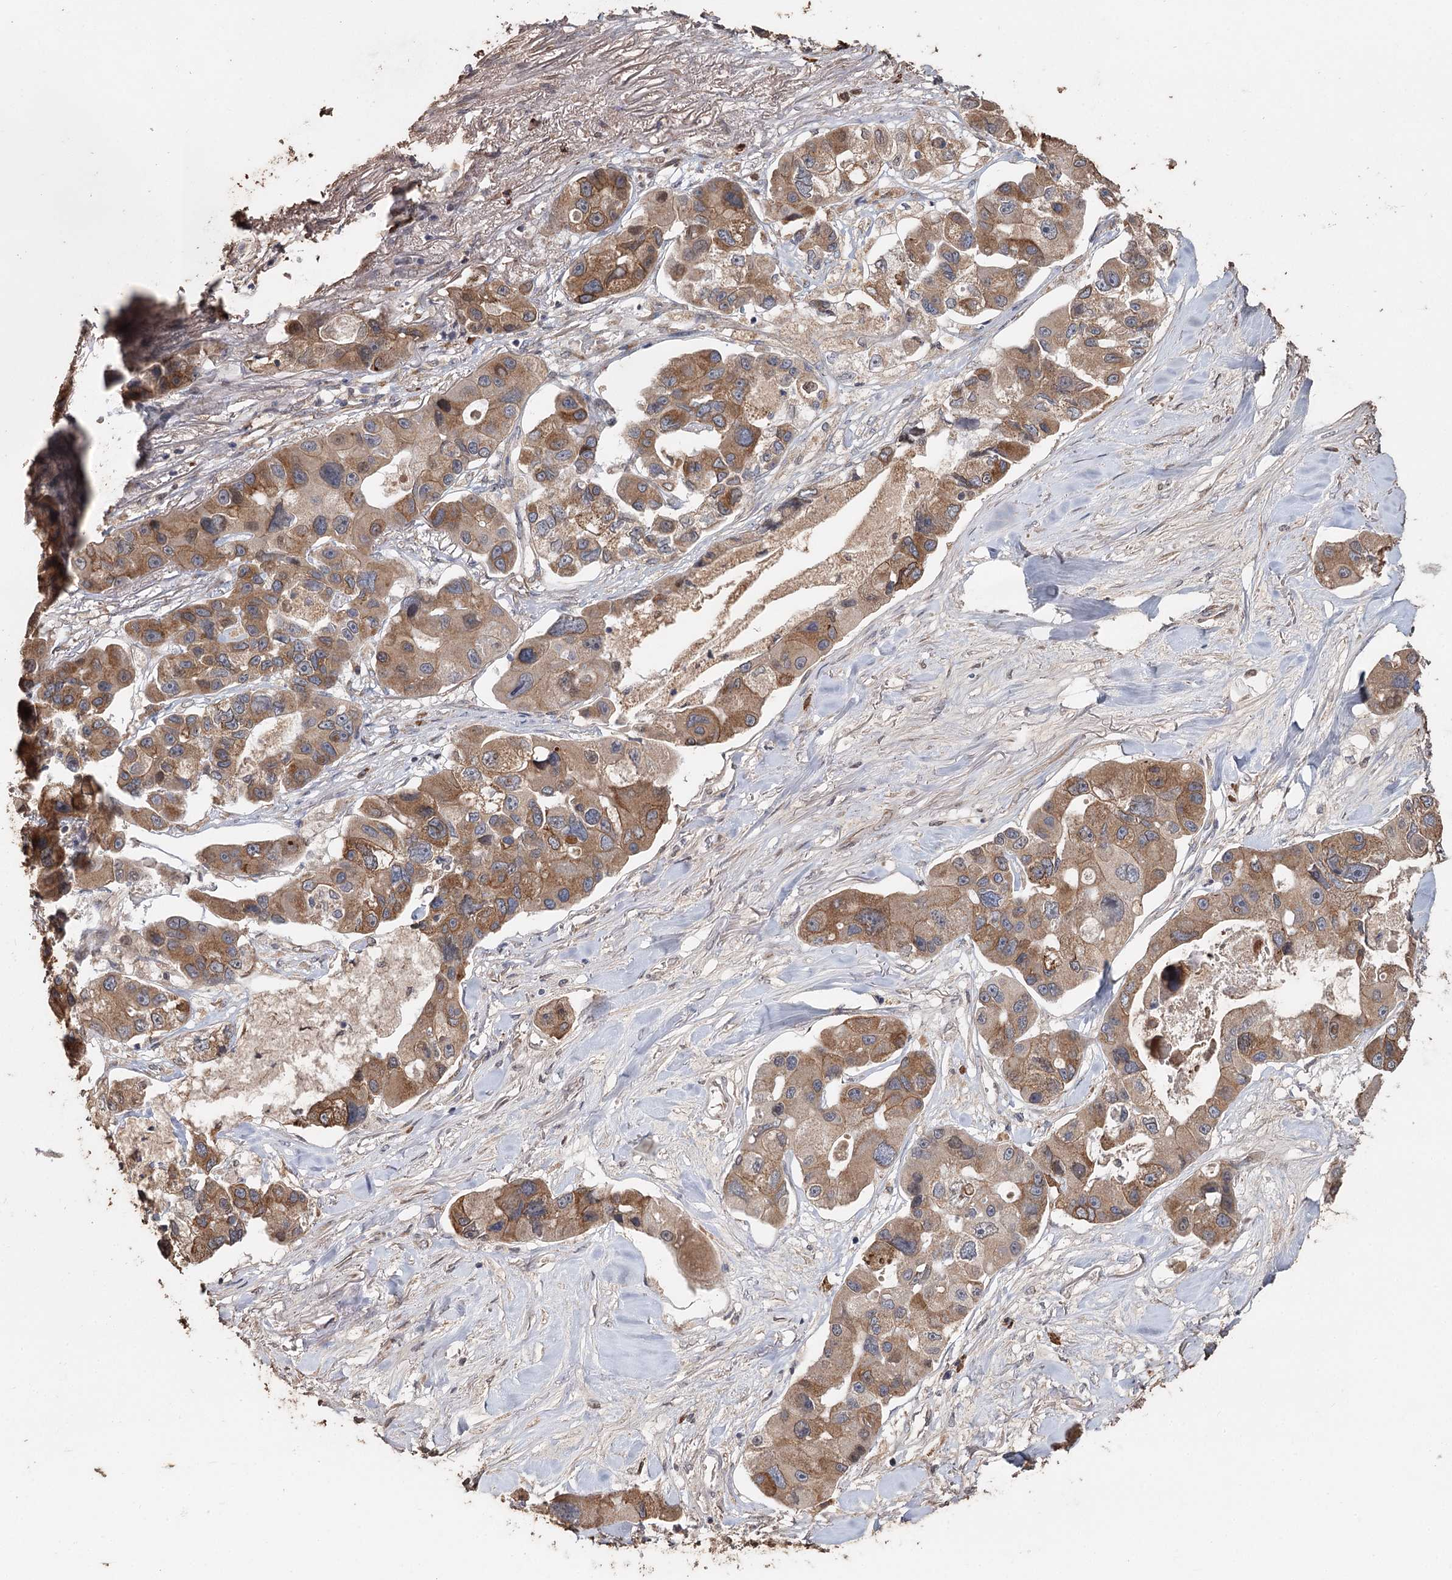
{"staining": {"intensity": "moderate", "quantity": ">75%", "location": "cytoplasmic/membranous"}, "tissue": "lung cancer", "cell_type": "Tumor cells", "image_type": "cancer", "snomed": [{"axis": "morphology", "description": "Adenocarcinoma, NOS"}, {"axis": "topography", "description": "Lung"}], "caption": "The histopathology image demonstrates a brown stain indicating the presence of a protein in the cytoplasmic/membranous of tumor cells in lung adenocarcinoma.", "gene": "SYVN1", "patient": {"sex": "female", "age": 54}}